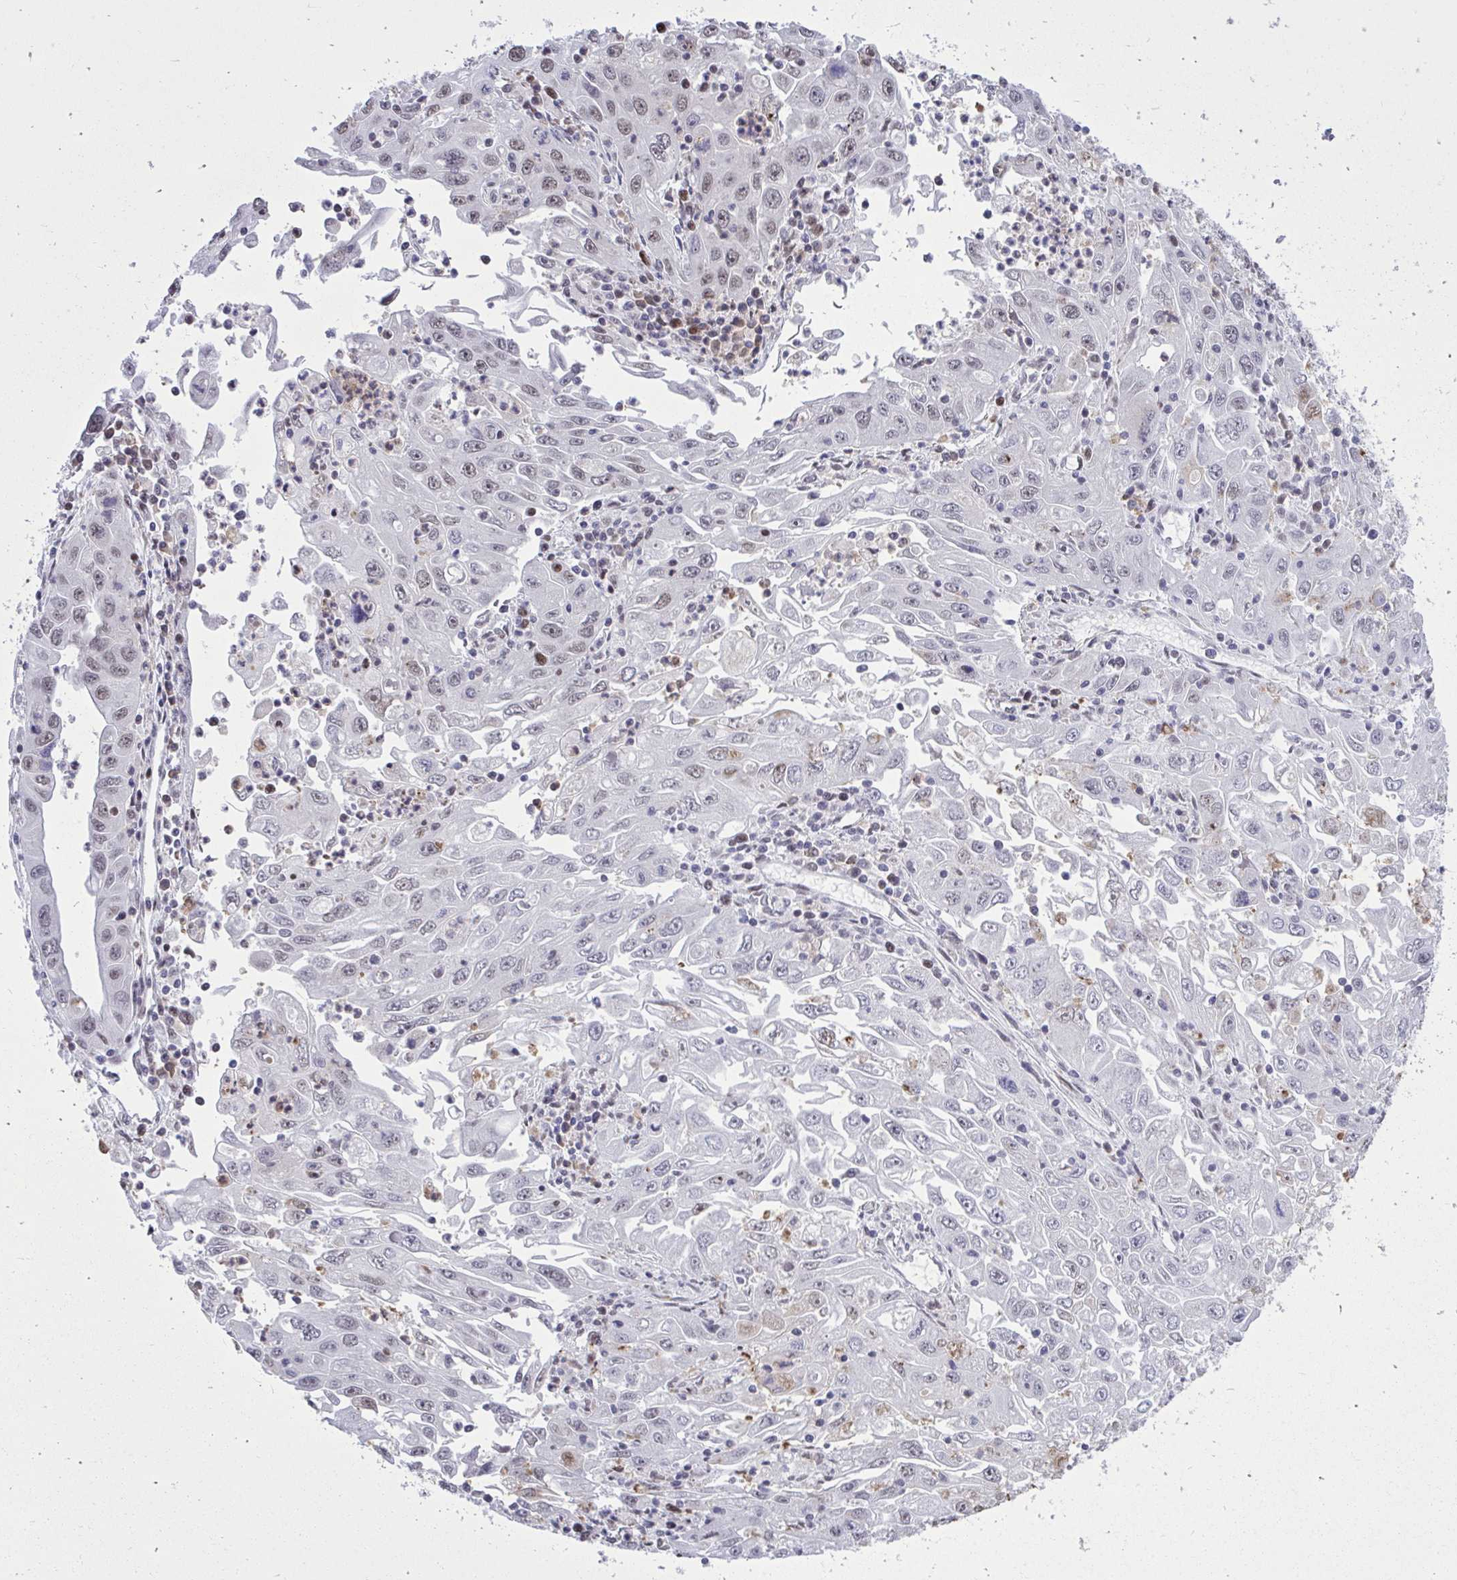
{"staining": {"intensity": "moderate", "quantity": "25%-75%", "location": "nuclear"}, "tissue": "endometrial cancer", "cell_type": "Tumor cells", "image_type": "cancer", "snomed": [{"axis": "morphology", "description": "Adenocarcinoma, NOS"}, {"axis": "topography", "description": "Uterus"}], "caption": "A micrograph showing moderate nuclear positivity in approximately 25%-75% of tumor cells in adenocarcinoma (endometrial), as visualized by brown immunohistochemical staining.", "gene": "C1QL2", "patient": {"sex": "female", "age": 62}}